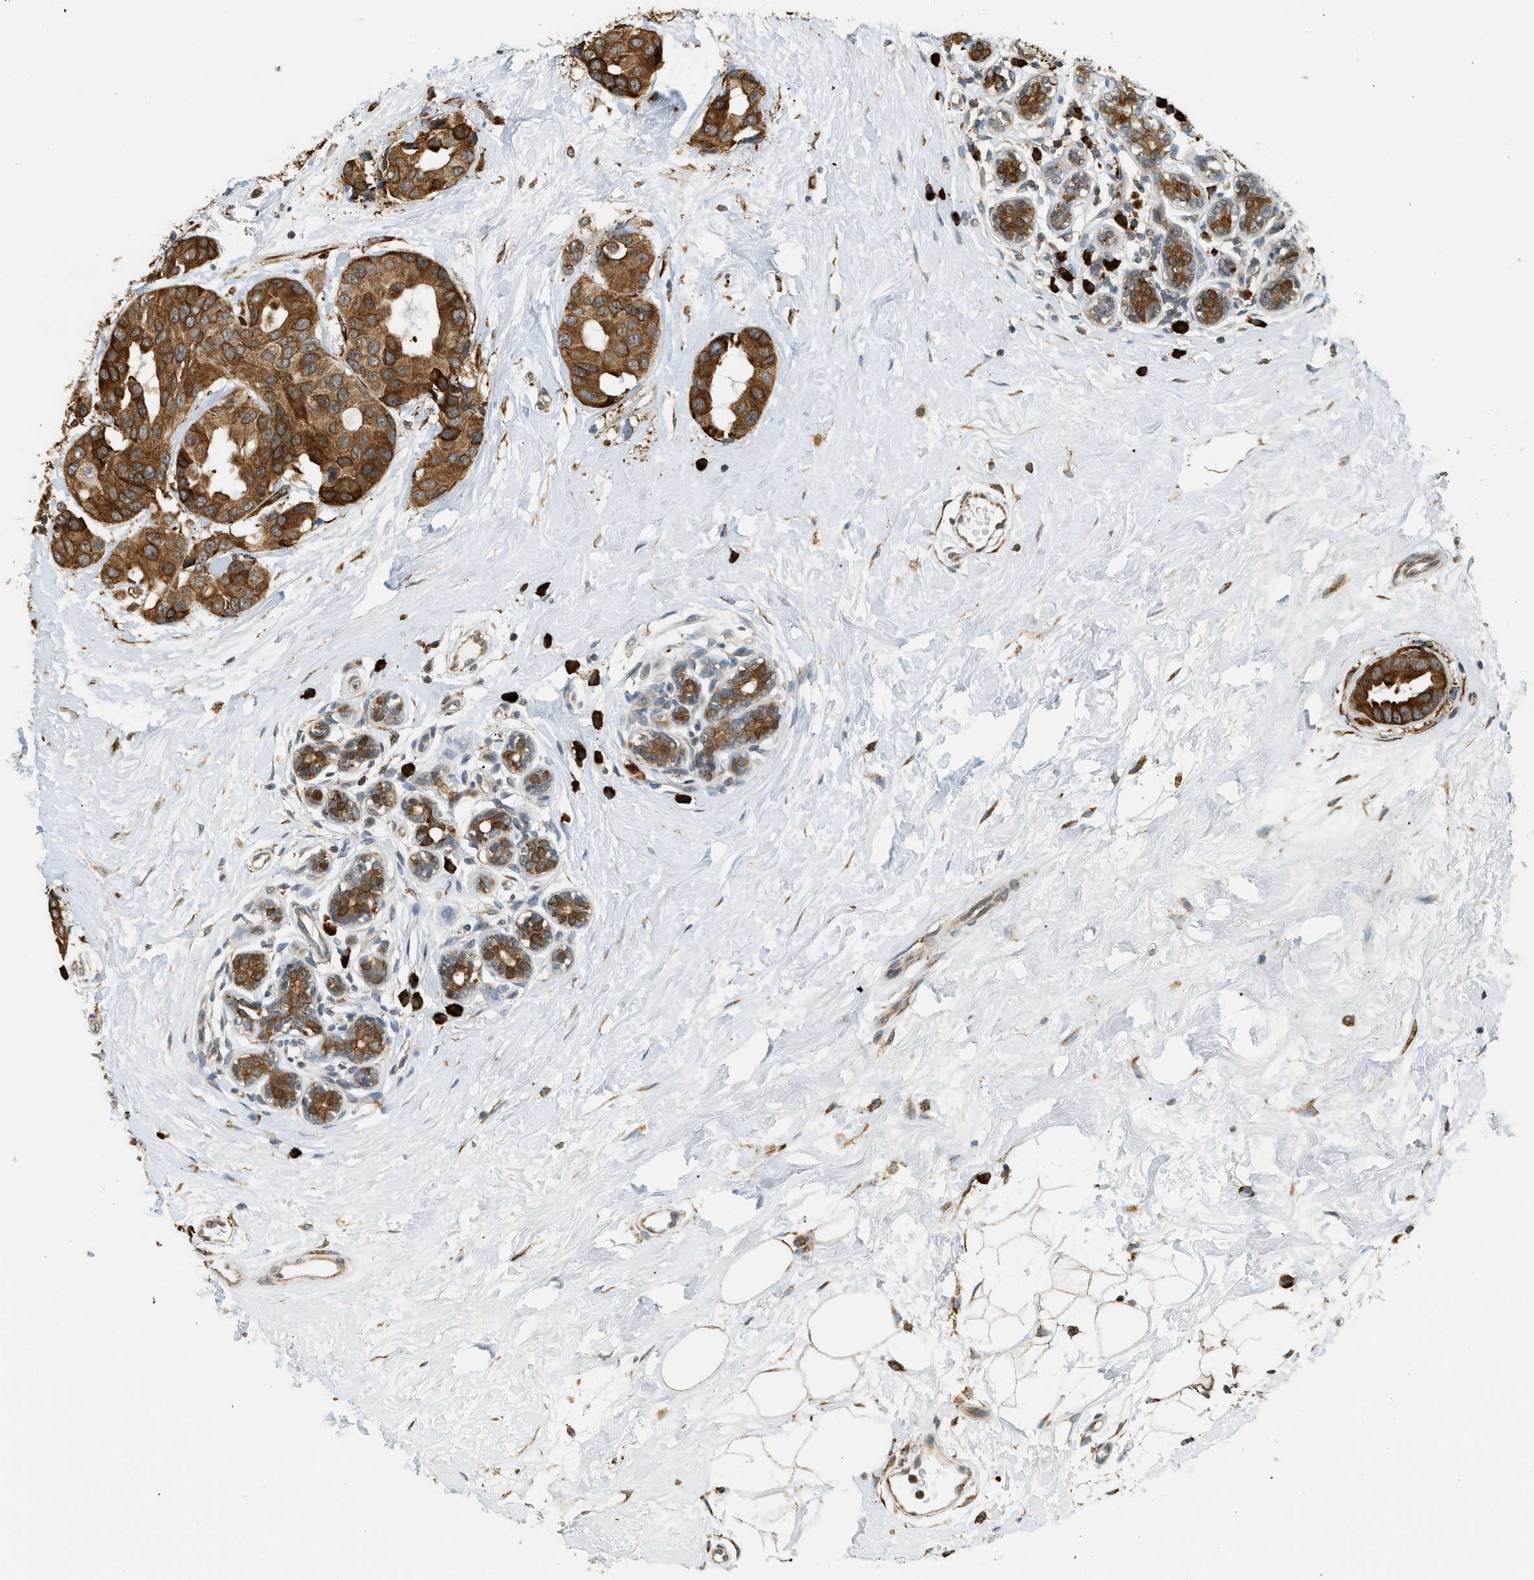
{"staining": {"intensity": "strong", "quantity": ">75%", "location": "cytoplasmic/membranous"}, "tissue": "breast cancer", "cell_type": "Tumor cells", "image_type": "cancer", "snomed": [{"axis": "morphology", "description": "Normal tissue, NOS"}, {"axis": "morphology", "description": "Duct carcinoma"}, {"axis": "topography", "description": "Breast"}], "caption": "Immunohistochemical staining of breast cancer (invasive ductal carcinoma) shows high levels of strong cytoplasmic/membranous protein positivity in about >75% of tumor cells. (brown staining indicates protein expression, while blue staining denotes nuclei).", "gene": "SEMA4D", "patient": {"sex": "female", "age": 39}}